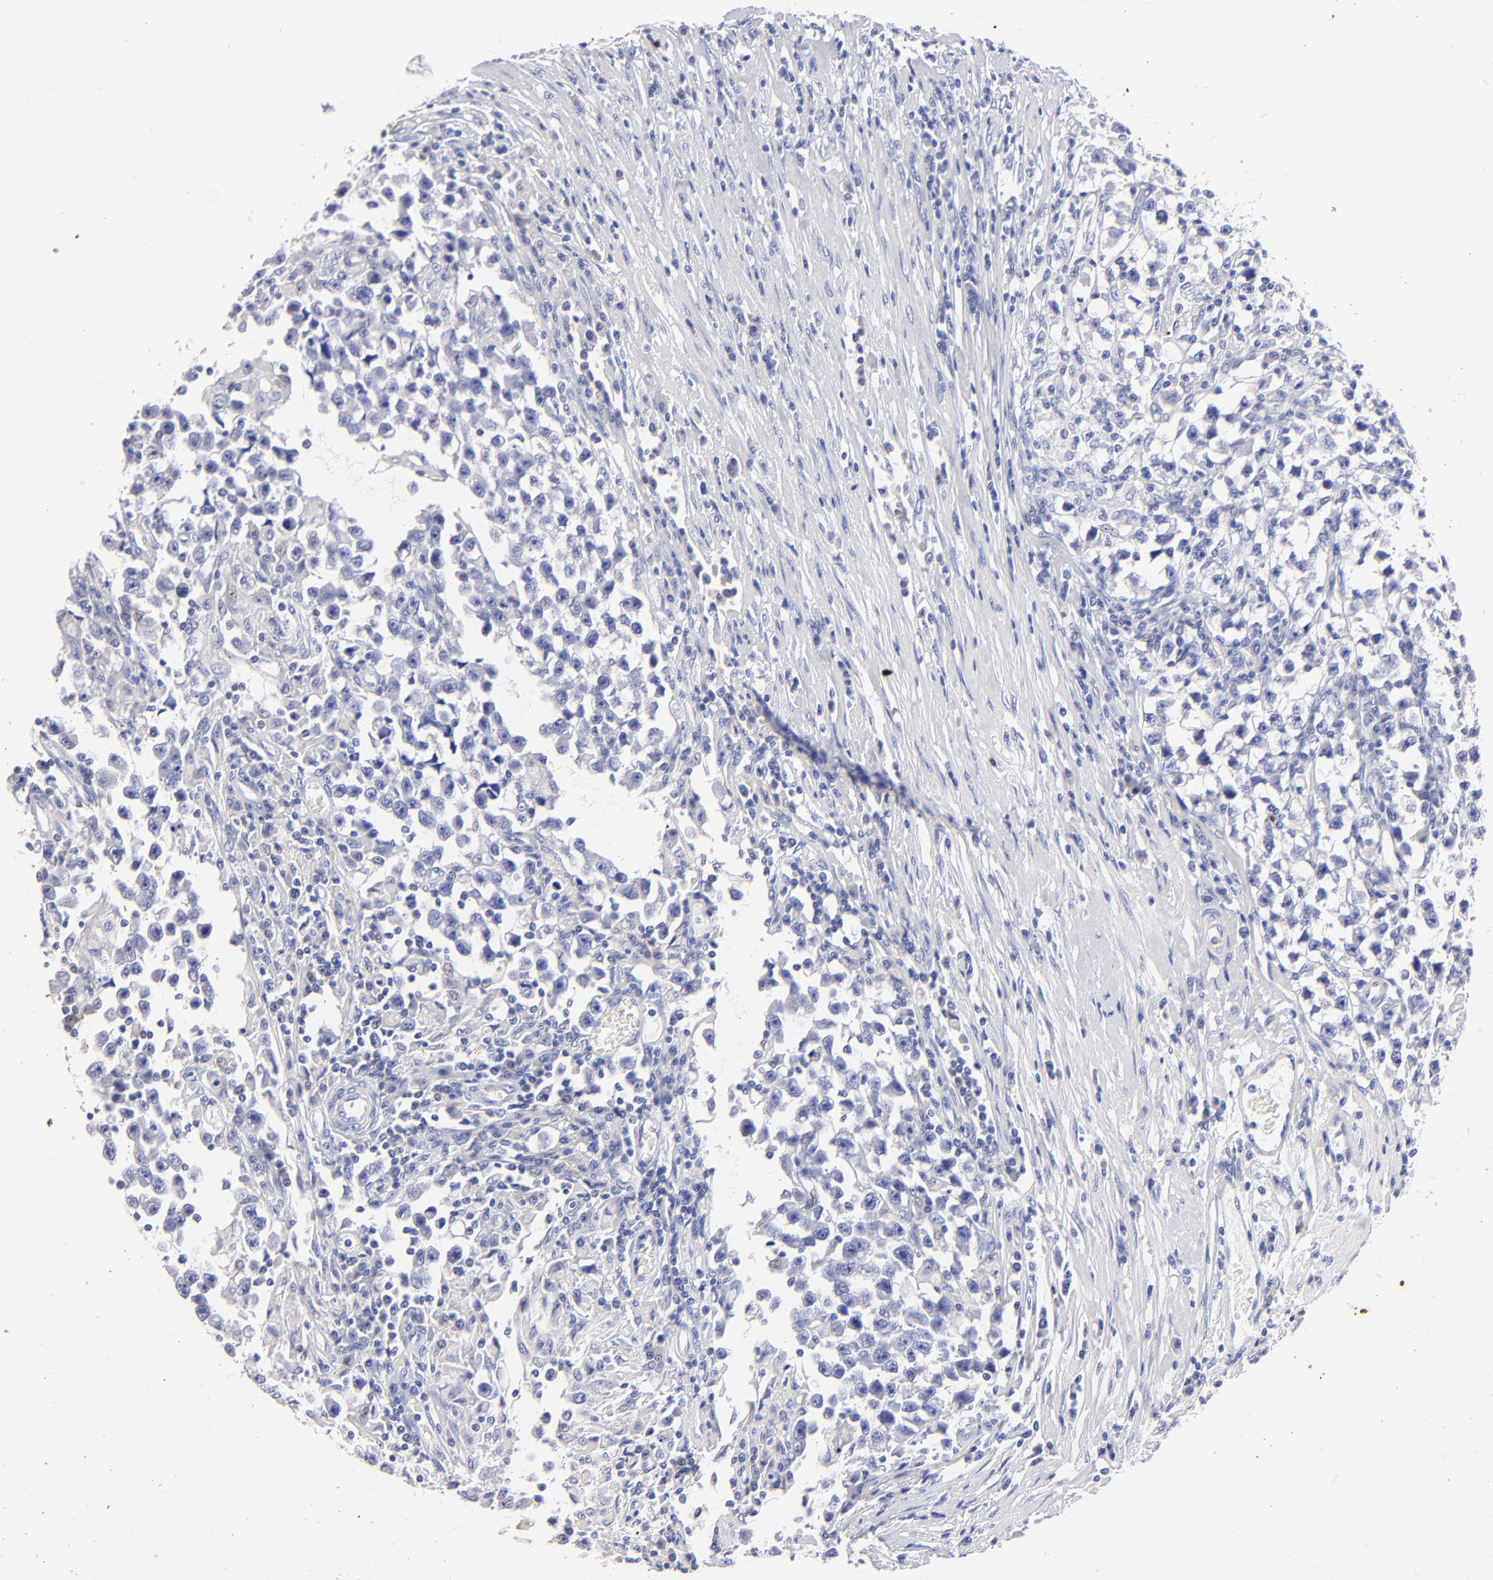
{"staining": {"intensity": "negative", "quantity": "none", "location": "none"}, "tissue": "testis cancer", "cell_type": "Tumor cells", "image_type": "cancer", "snomed": [{"axis": "morphology", "description": "Seminoma, NOS"}, {"axis": "topography", "description": "Testis"}], "caption": "Immunohistochemistry micrograph of neoplastic tissue: testis cancer stained with DAB (3,3'-diaminobenzidine) reveals no significant protein positivity in tumor cells.", "gene": "HORMAD2", "patient": {"sex": "male", "age": 33}}